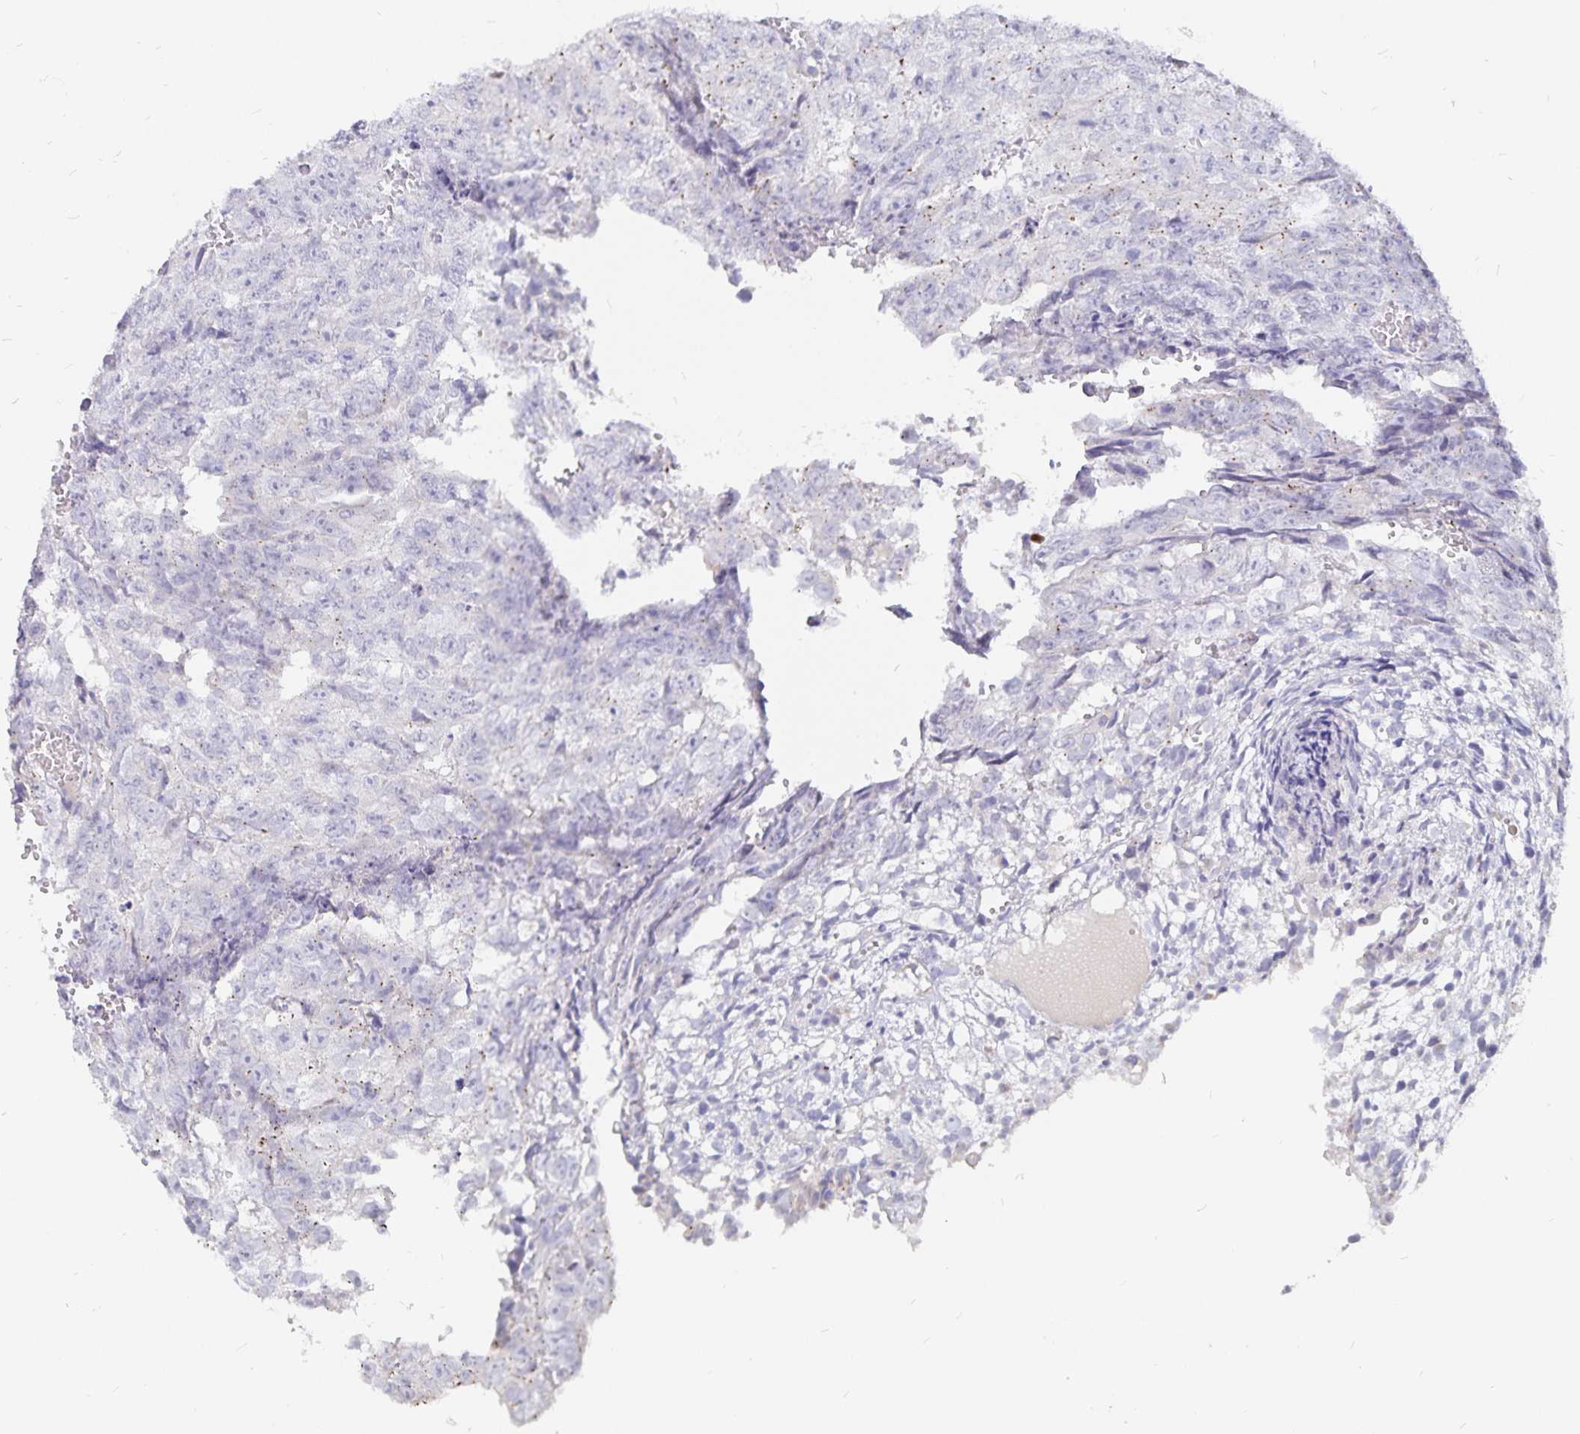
{"staining": {"intensity": "negative", "quantity": "none", "location": "none"}, "tissue": "testis cancer", "cell_type": "Tumor cells", "image_type": "cancer", "snomed": [{"axis": "morphology", "description": "Carcinoma, Embryonal, NOS"}, {"axis": "morphology", "description": "Teratoma, malignant, NOS"}, {"axis": "topography", "description": "Testis"}], "caption": "There is no significant positivity in tumor cells of testis cancer (embryonal carcinoma).", "gene": "PKHD1", "patient": {"sex": "male", "age": 24}}